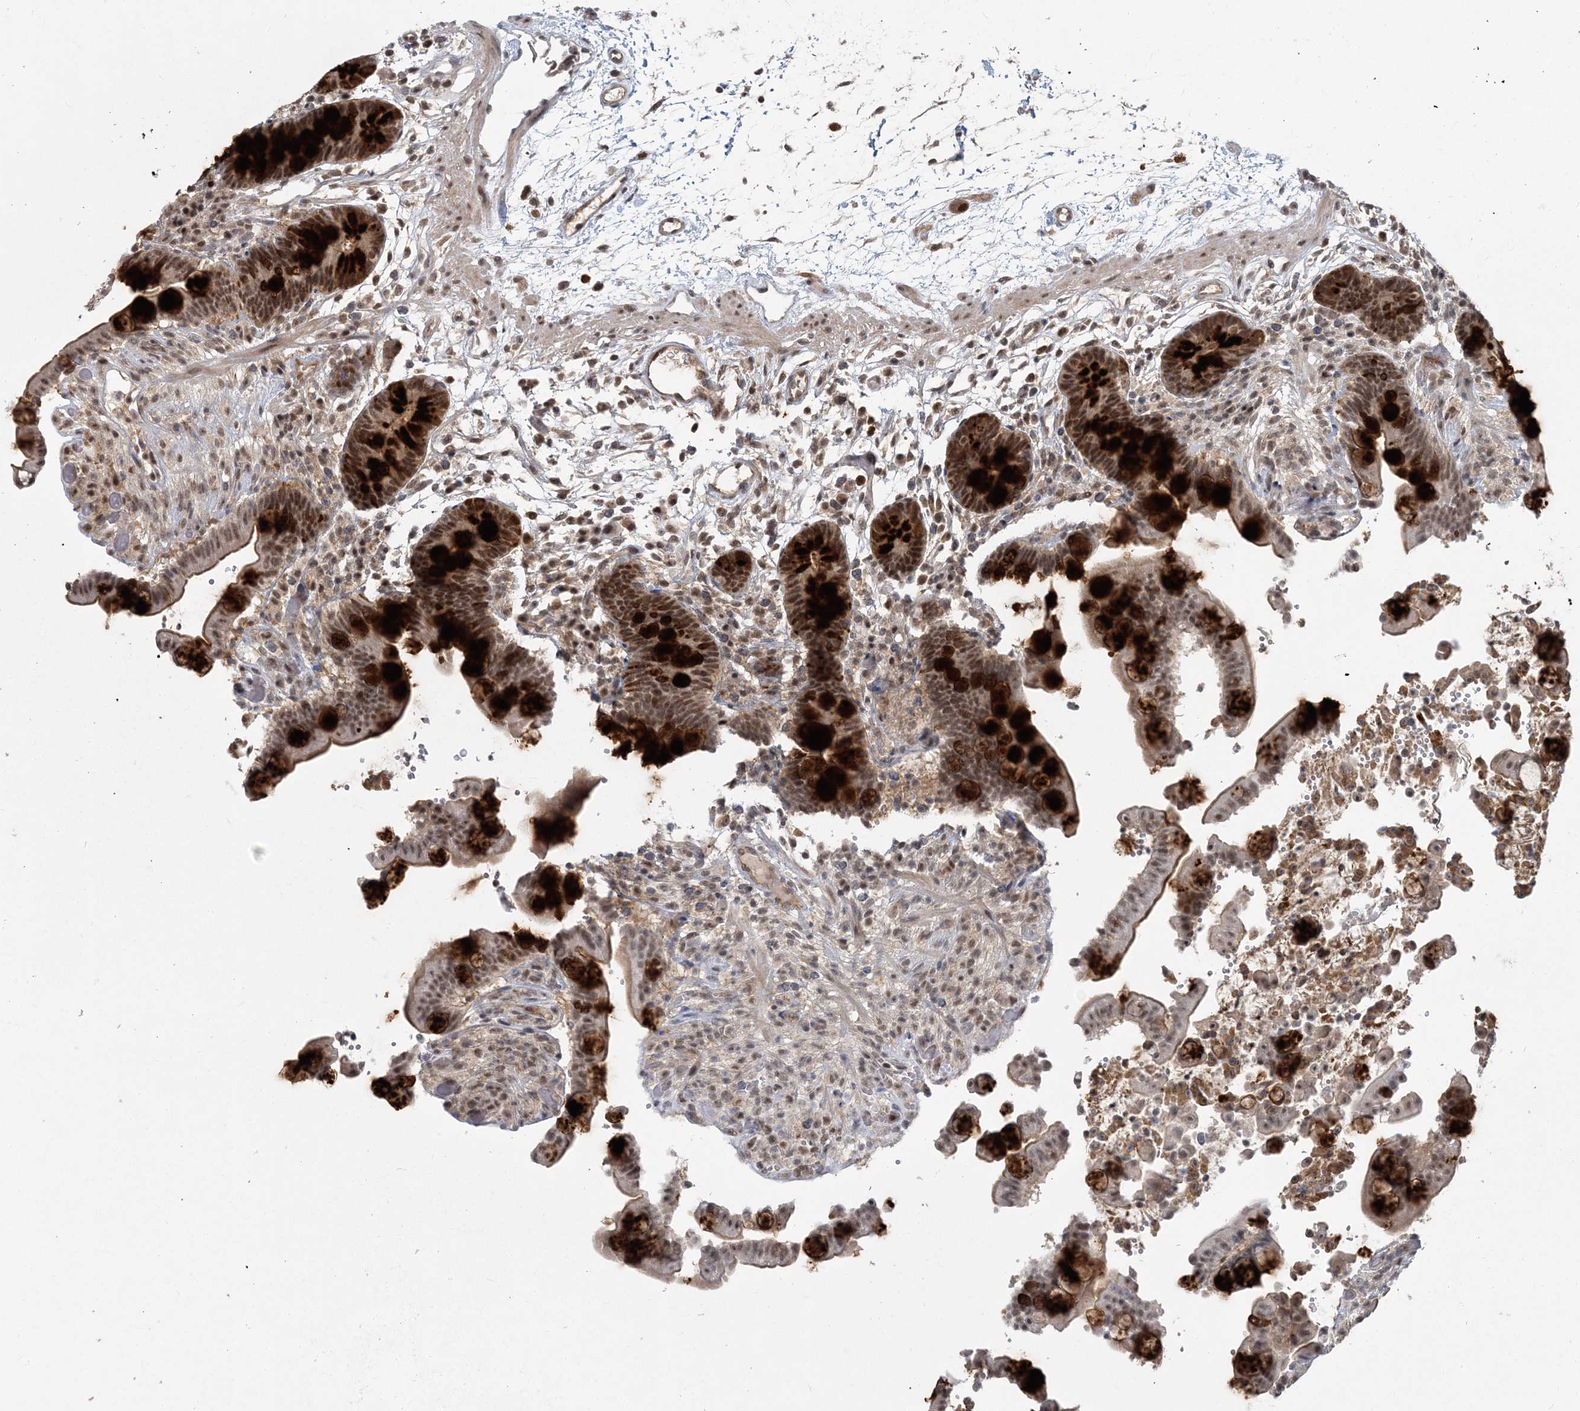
{"staining": {"intensity": "weak", "quantity": ">75%", "location": "cytoplasmic/membranous,nuclear"}, "tissue": "colon", "cell_type": "Endothelial cells", "image_type": "normal", "snomed": [{"axis": "morphology", "description": "Normal tissue, NOS"}, {"axis": "topography", "description": "Colon"}], "caption": "Unremarkable colon reveals weak cytoplasmic/membranous,nuclear positivity in about >75% of endothelial cells, visualized by immunohistochemistry.", "gene": "COPS7B", "patient": {"sex": "male", "age": 73}}